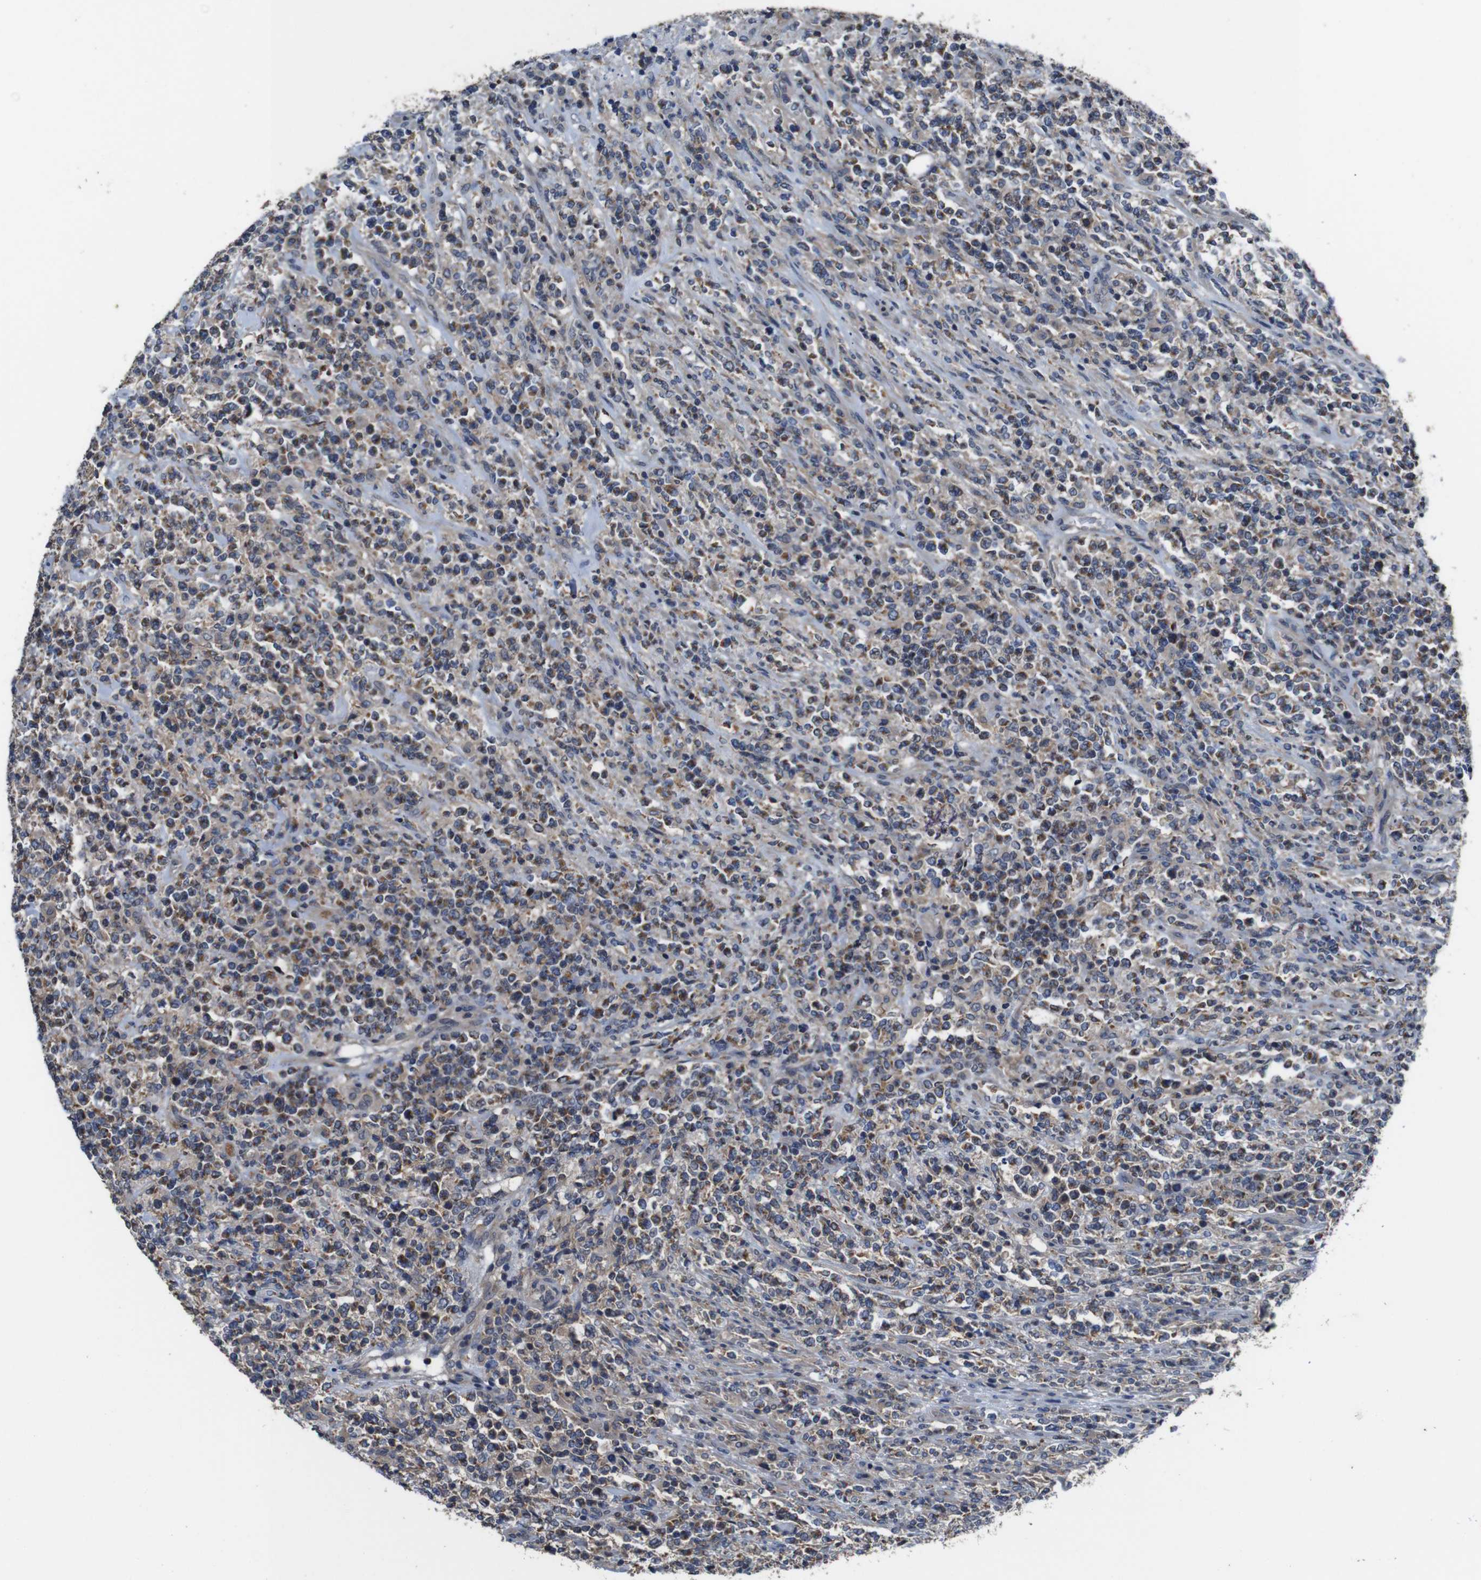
{"staining": {"intensity": "weak", "quantity": "25%-75%", "location": "cytoplasmic/membranous"}, "tissue": "lymphoma", "cell_type": "Tumor cells", "image_type": "cancer", "snomed": [{"axis": "morphology", "description": "Malignant lymphoma, non-Hodgkin's type, High grade"}, {"axis": "topography", "description": "Soft tissue"}], "caption": "A low amount of weak cytoplasmic/membranous expression is seen in about 25%-75% of tumor cells in lymphoma tissue.", "gene": "GLIPR1", "patient": {"sex": "male", "age": 18}}